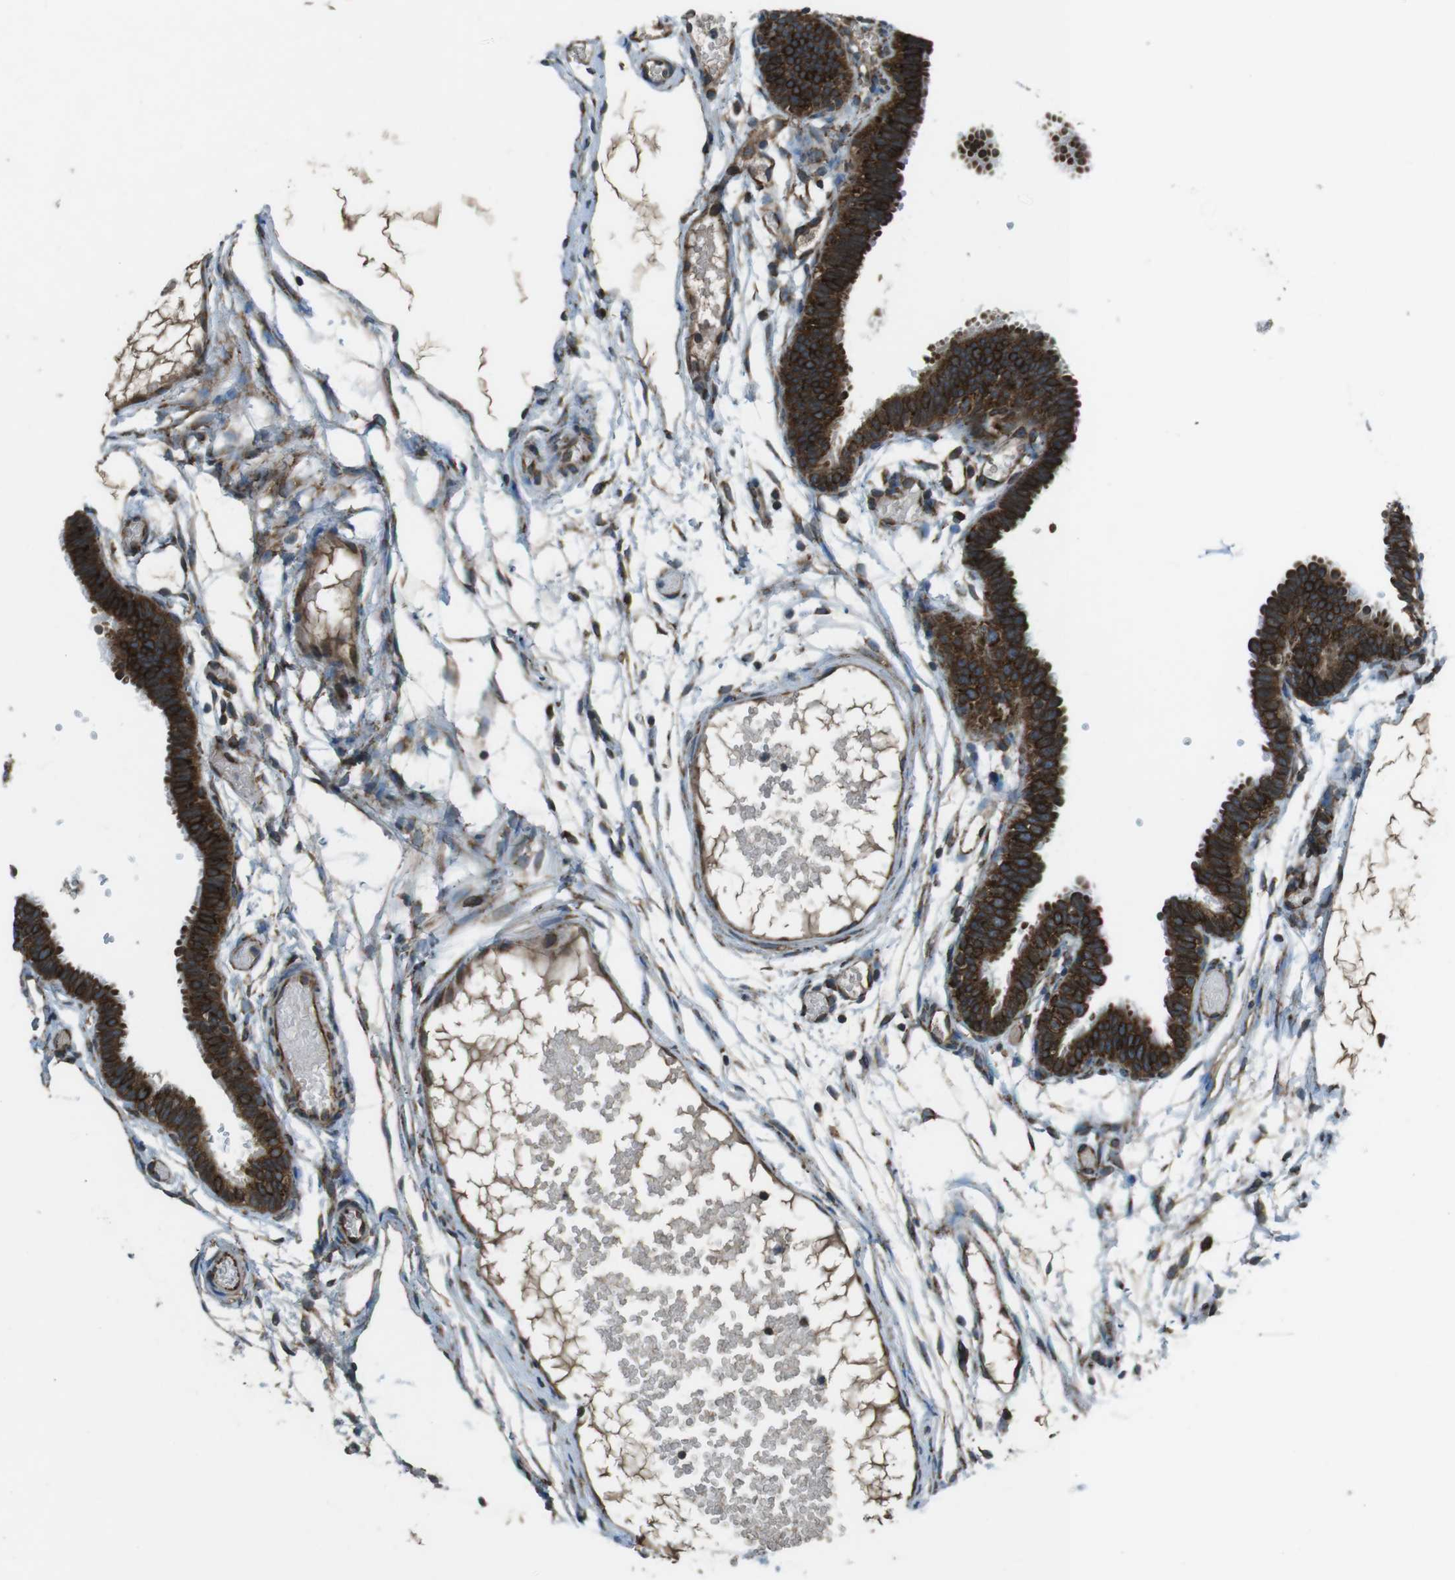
{"staining": {"intensity": "strong", "quantity": ">75%", "location": "cytoplasmic/membranous"}, "tissue": "fallopian tube", "cell_type": "Glandular cells", "image_type": "normal", "snomed": [{"axis": "morphology", "description": "Normal tissue, NOS"}, {"axis": "topography", "description": "Fallopian tube"}], "caption": "Glandular cells show strong cytoplasmic/membranous positivity in approximately >75% of cells in benign fallopian tube.", "gene": "KTN1", "patient": {"sex": "female", "age": 29}}